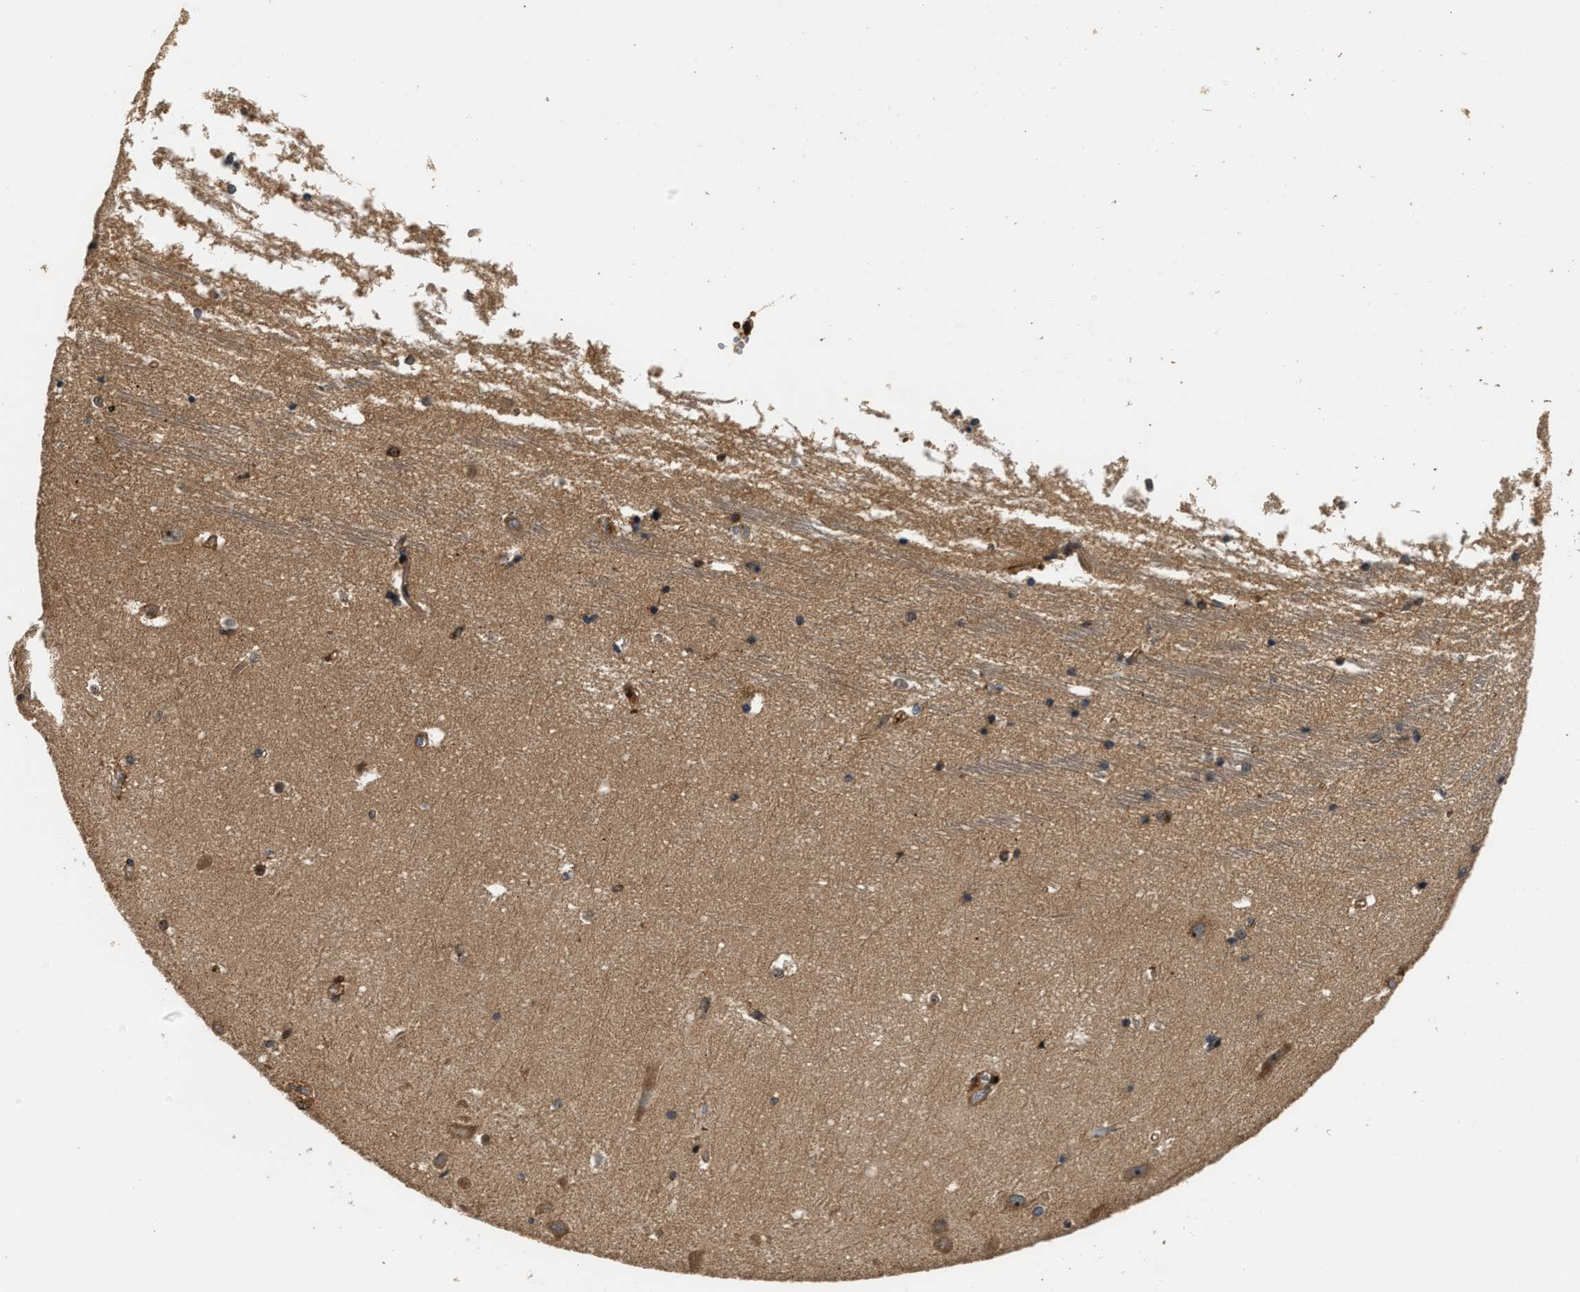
{"staining": {"intensity": "moderate", "quantity": "25%-75%", "location": "cytoplasmic/membranous"}, "tissue": "hippocampus", "cell_type": "Glial cells", "image_type": "normal", "snomed": [{"axis": "morphology", "description": "Normal tissue, NOS"}, {"axis": "topography", "description": "Hippocampus"}], "caption": "Immunohistochemistry of normal hippocampus displays medium levels of moderate cytoplasmic/membranous expression in approximately 25%-75% of glial cells.", "gene": "SNX5", "patient": {"sex": "male", "age": 45}}